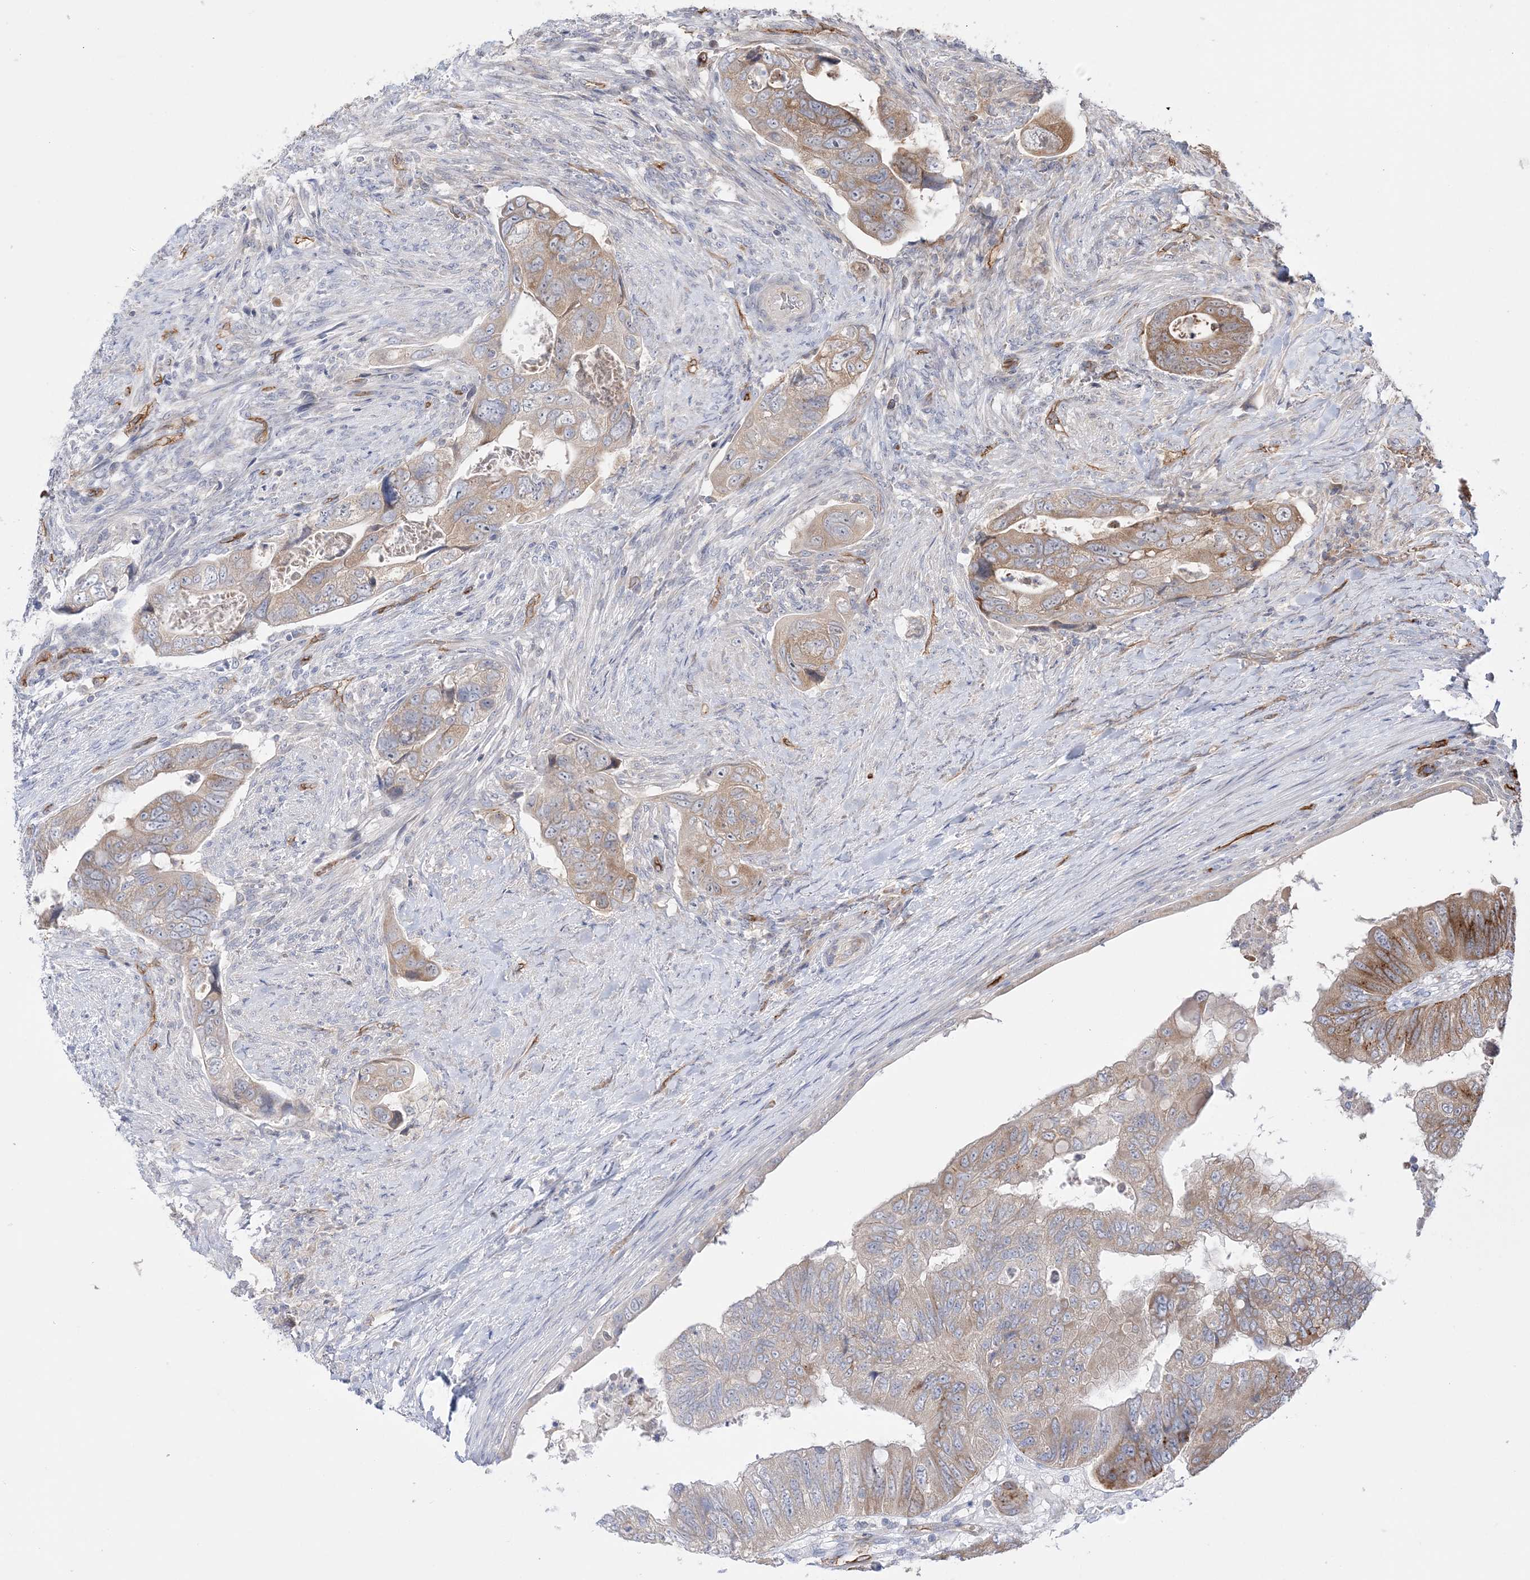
{"staining": {"intensity": "moderate", "quantity": "25%-75%", "location": "cytoplasmic/membranous"}, "tissue": "colorectal cancer", "cell_type": "Tumor cells", "image_type": "cancer", "snomed": [{"axis": "morphology", "description": "Adenocarcinoma, NOS"}, {"axis": "topography", "description": "Rectum"}], "caption": "Moderate cytoplasmic/membranous staining is identified in approximately 25%-75% of tumor cells in colorectal cancer. (brown staining indicates protein expression, while blue staining denotes nuclei).", "gene": "FARSB", "patient": {"sex": "male", "age": 63}}